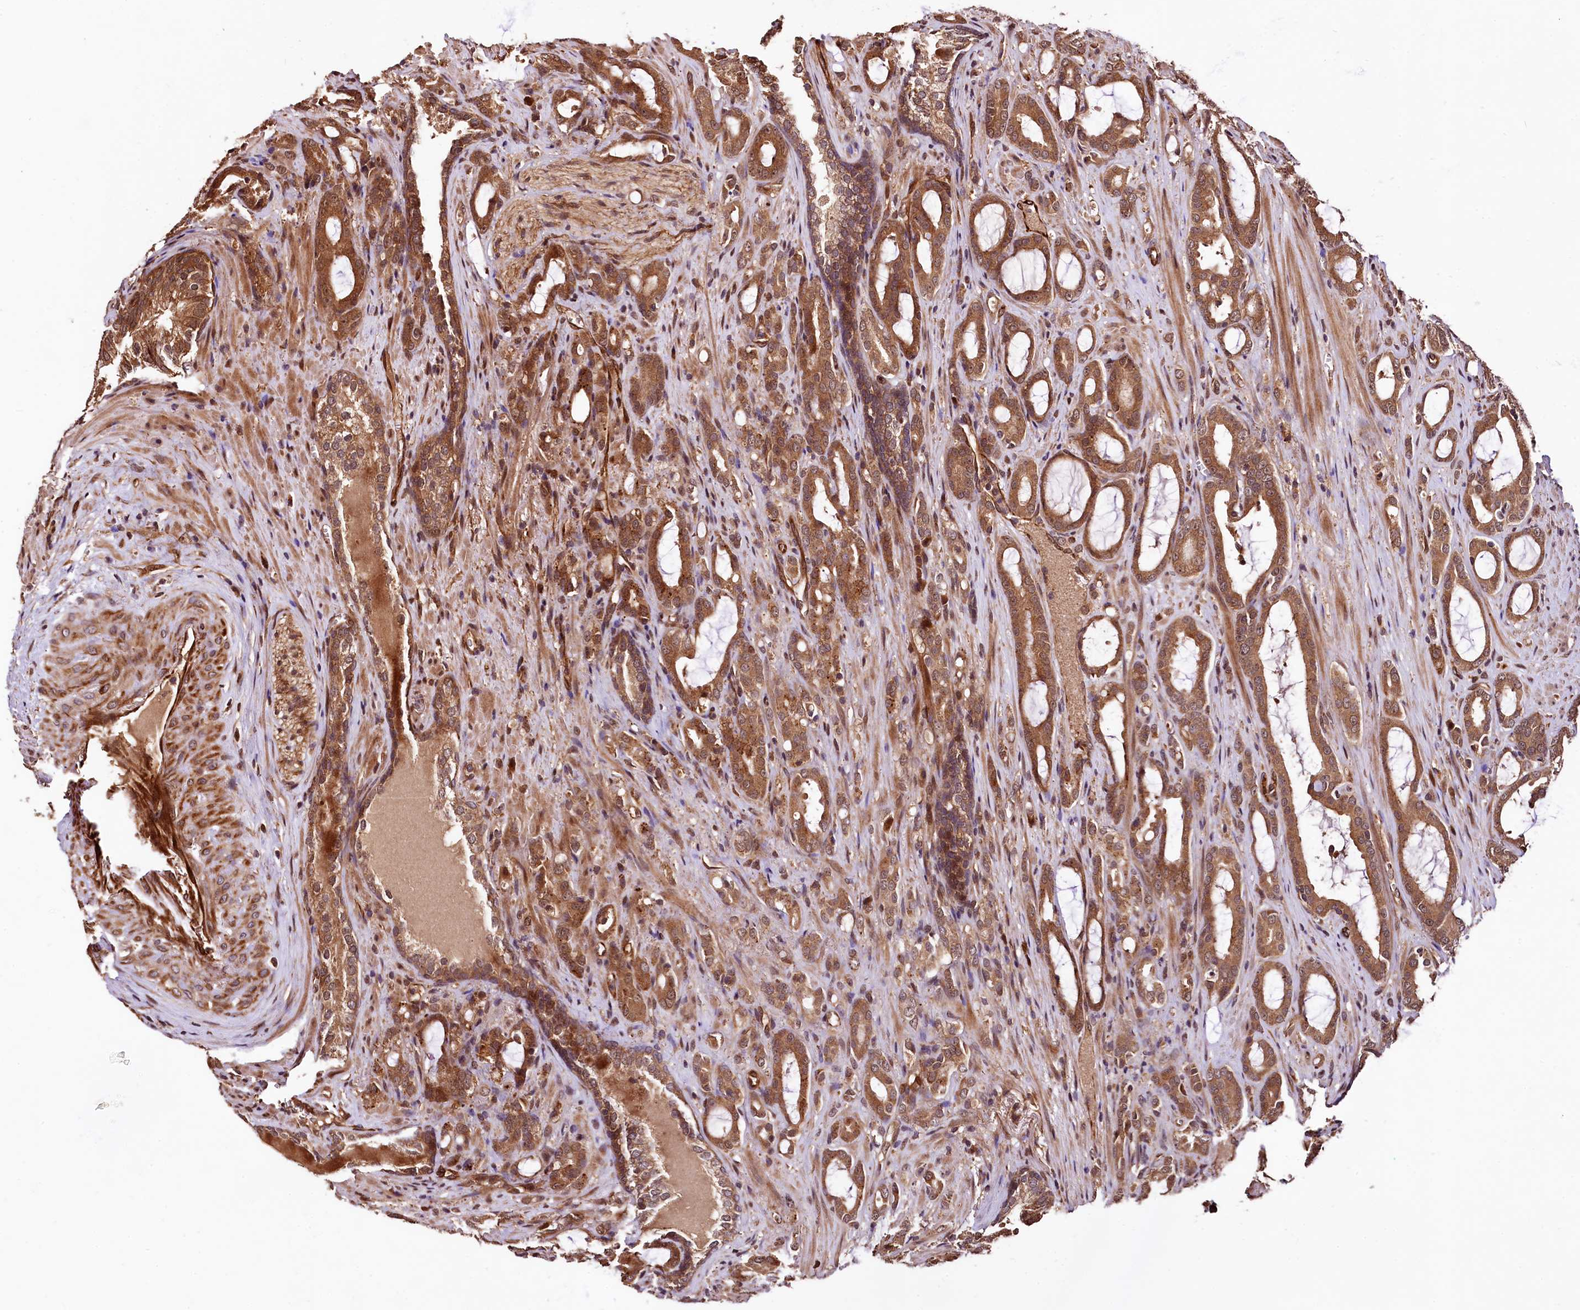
{"staining": {"intensity": "moderate", "quantity": ">75%", "location": "cytoplasmic/membranous"}, "tissue": "prostate cancer", "cell_type": "Tumor cells", "image_type": "cancer", "snomed": [{"axis": "morphology", "description": "Adenocarcinoma, High grade"}, {"axis": "topography", "description": "Prostate"}], "caption": "Moderate cytoplasmic/membranous staining for a protein is appreciated in approximately >75% of tumor cells of prostate adenocarcinoma (high-grade) using immunohistochemistry.", "gene": "TBCEL", "patient": {"sex": "male", "age": 72}}